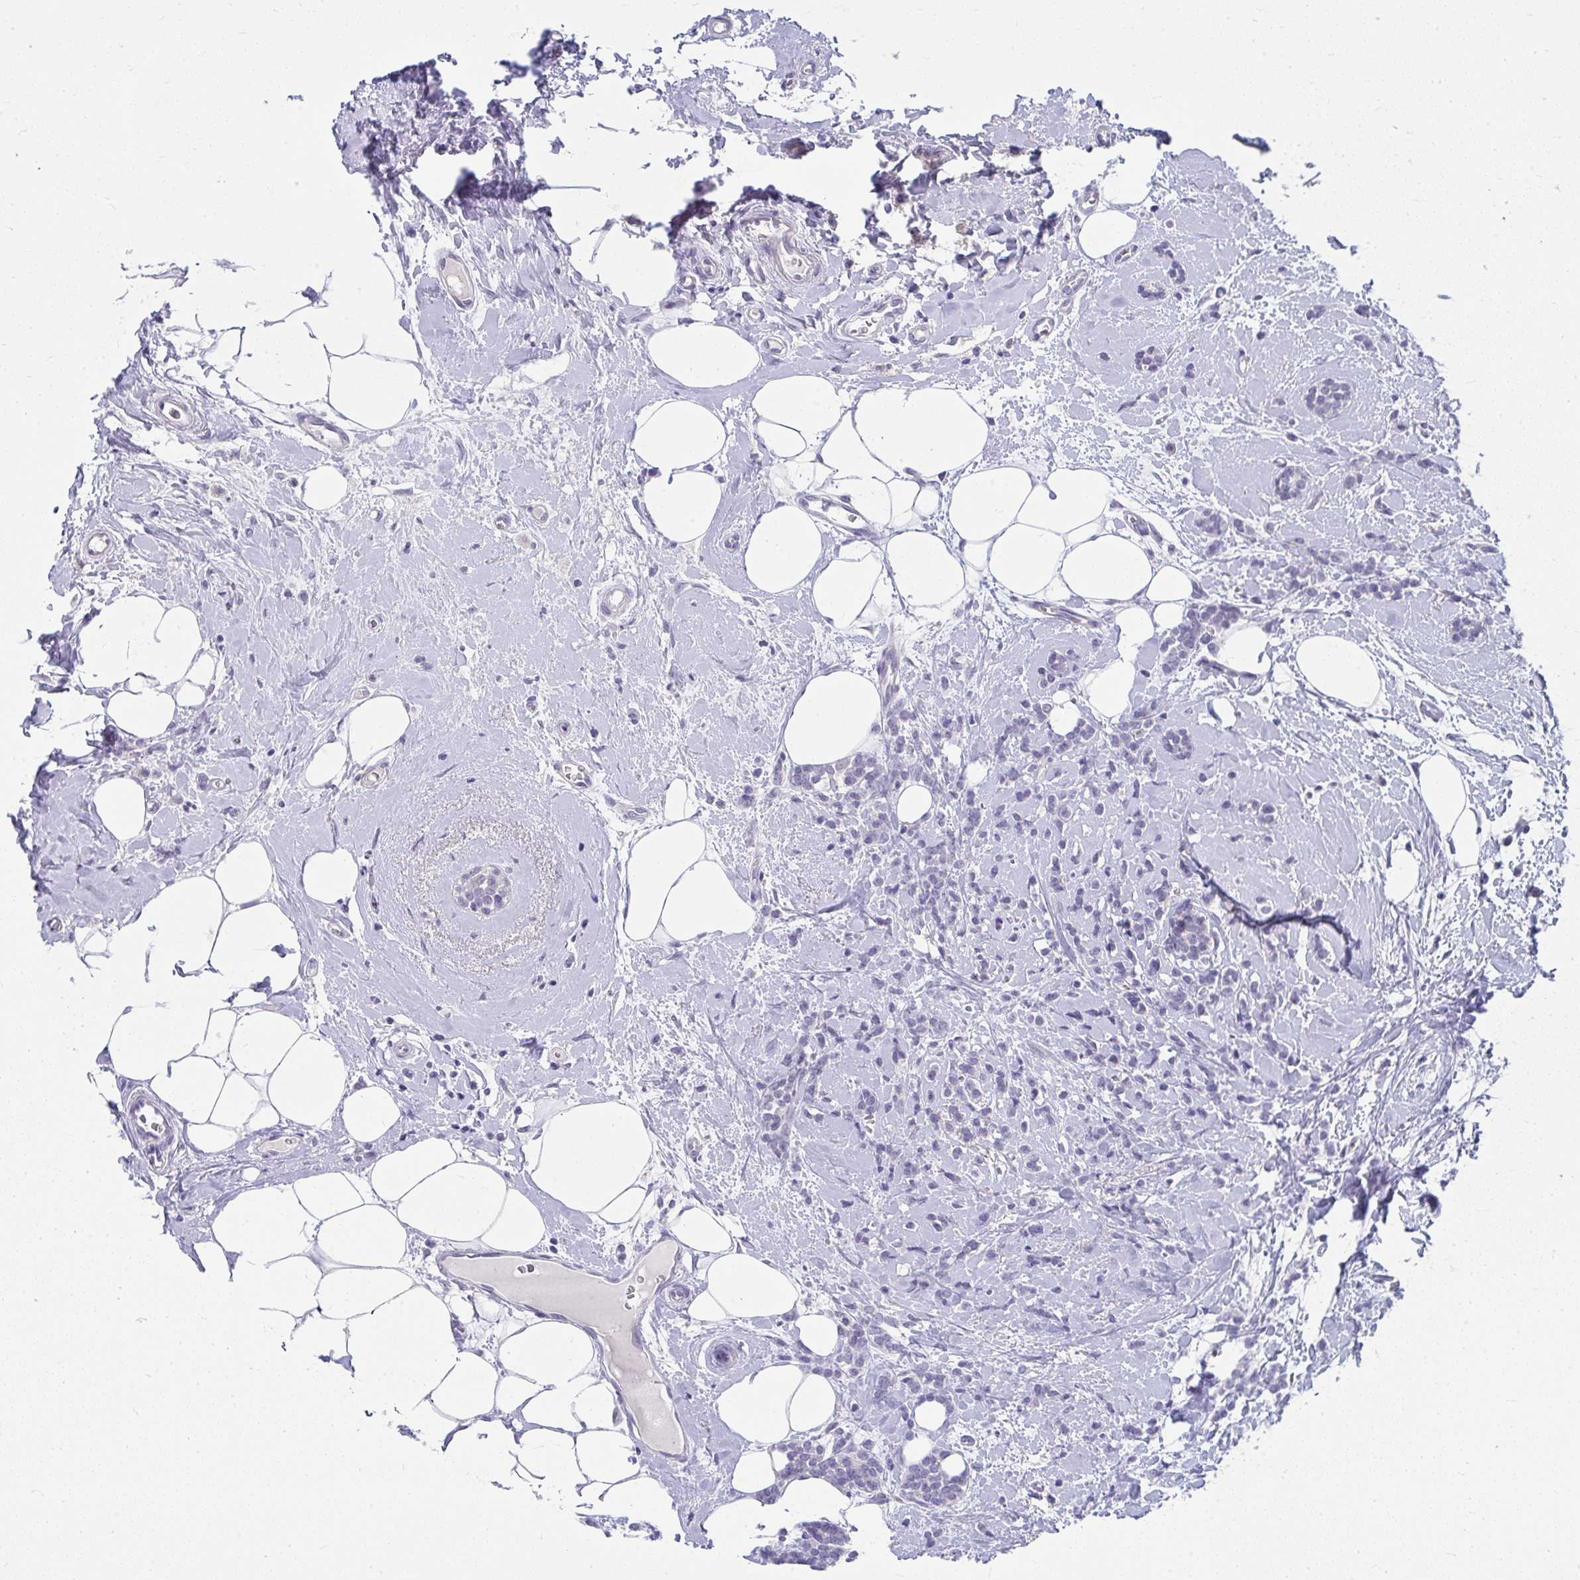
{"staining": {"intensity": "negative", "quantity": "none", "location": "none"}, "tissue": "breast cancer", "cell_type": "Tumor cells", "image_type": "cancer", "snomed": [{"axis": "morphology", "description": "Lobular carcinoma"}, {"axis": "topography", "description": "Breast"}], "caption": "Breast cancer stained for a protein using IHC reveals no positivity tumor cells.", "gene": "UGT3A2", "patient": {"sex": "female", "age": 59}}